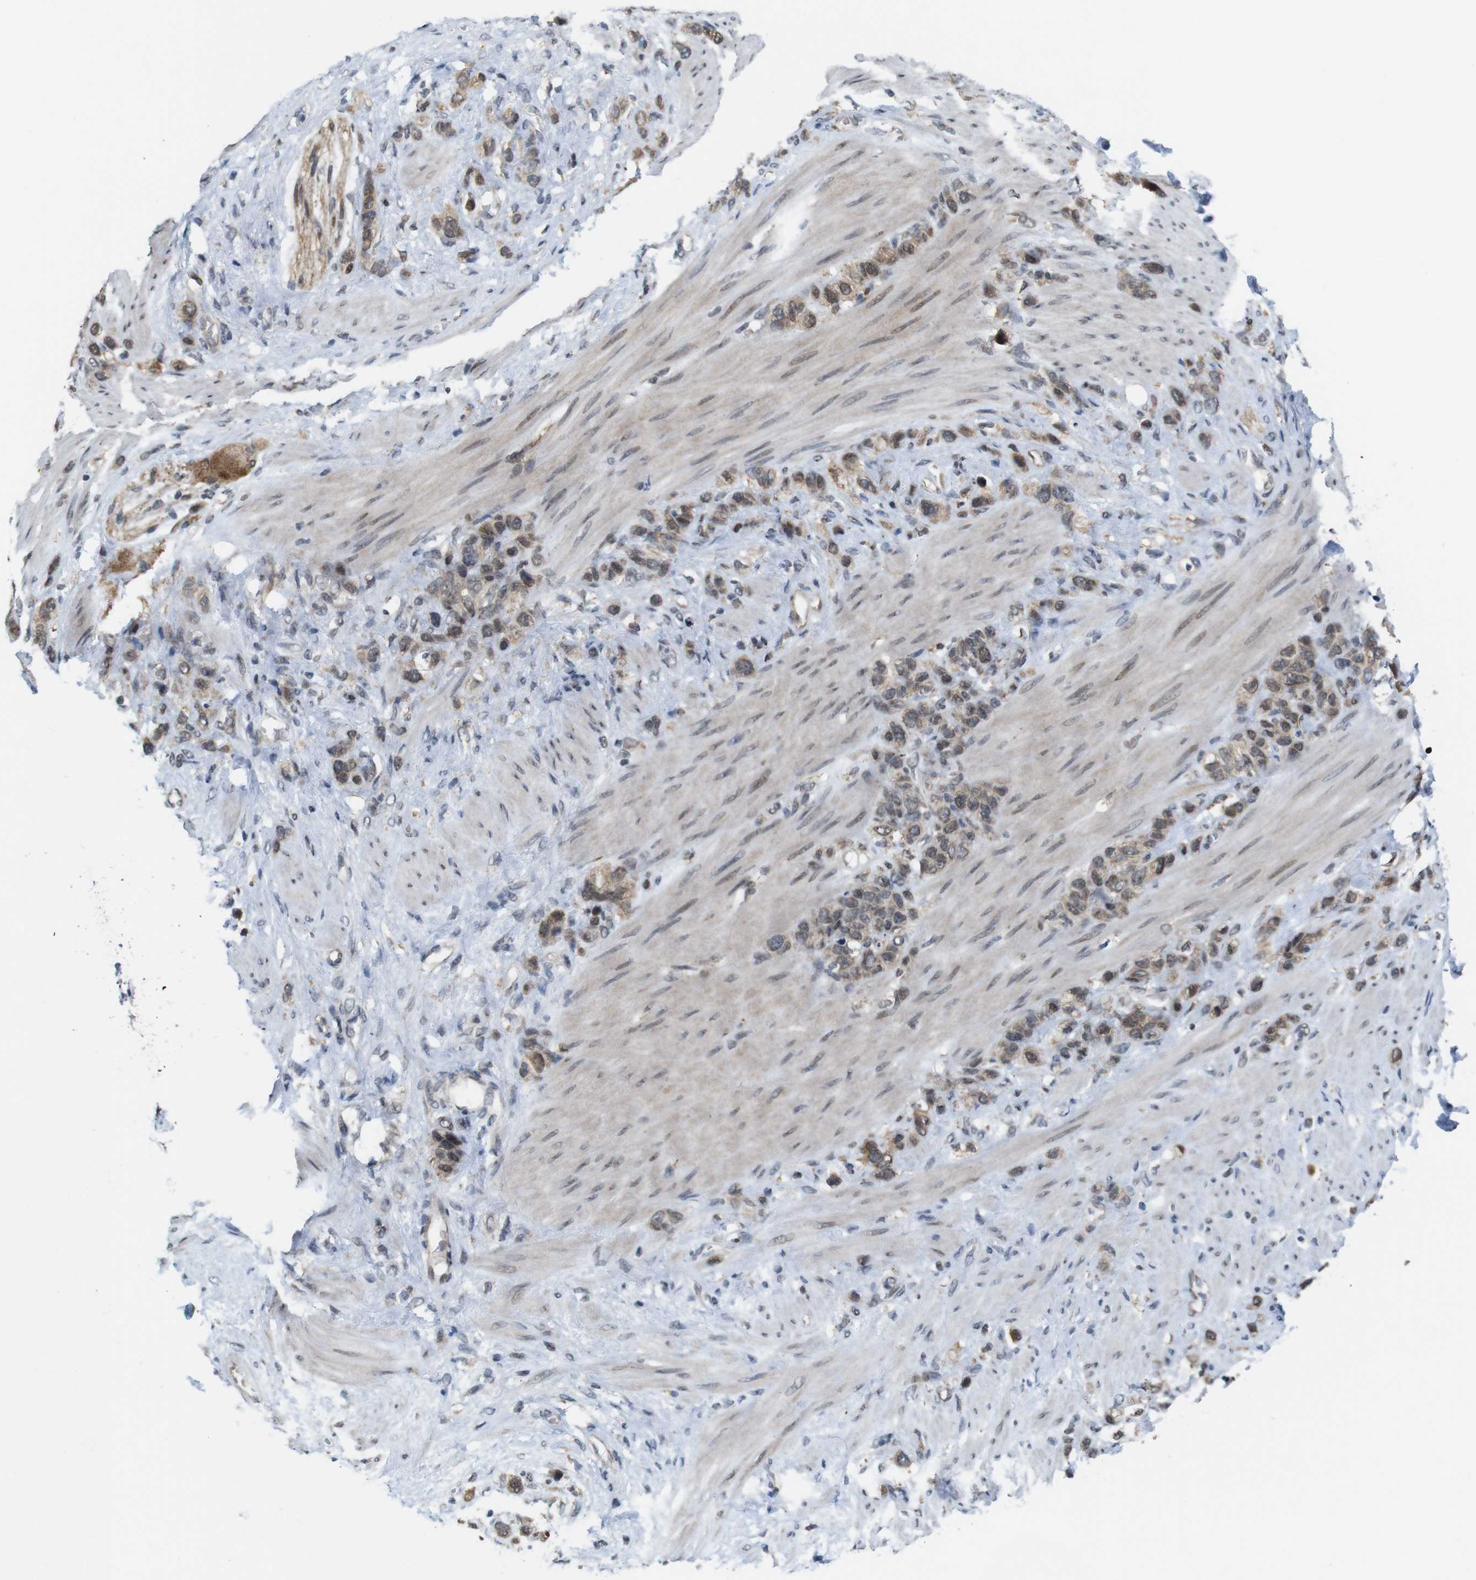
{"staining": {"intensity": "moderate", "quantity": ">75%", "location": "cytoplasmic/membranous,nuclear"}, "tissue": "stomach cancer", "cell_type": "Tumor cells", "image_type": "cancer", "snomed": [{"axis": "morphology", "description": "Adenocarcinoma, NOS"}, {"axis": "morphology", "description": "Adenocarcinoma, High grade"}, {"axis": "topography", "description": "Stomach, upper"}, {"axis": "topography", "description": "Stomach, lower"}], "caption": "Human adenocarcinoma (stomach) stained with a brown dye demonstrates moderate cytoplasmic/membranous and nuclear positive positivity in approximately >75% of tumor cells.", "gene": "PNMA8A", "patient": {"sex": "female", "age": 65}}